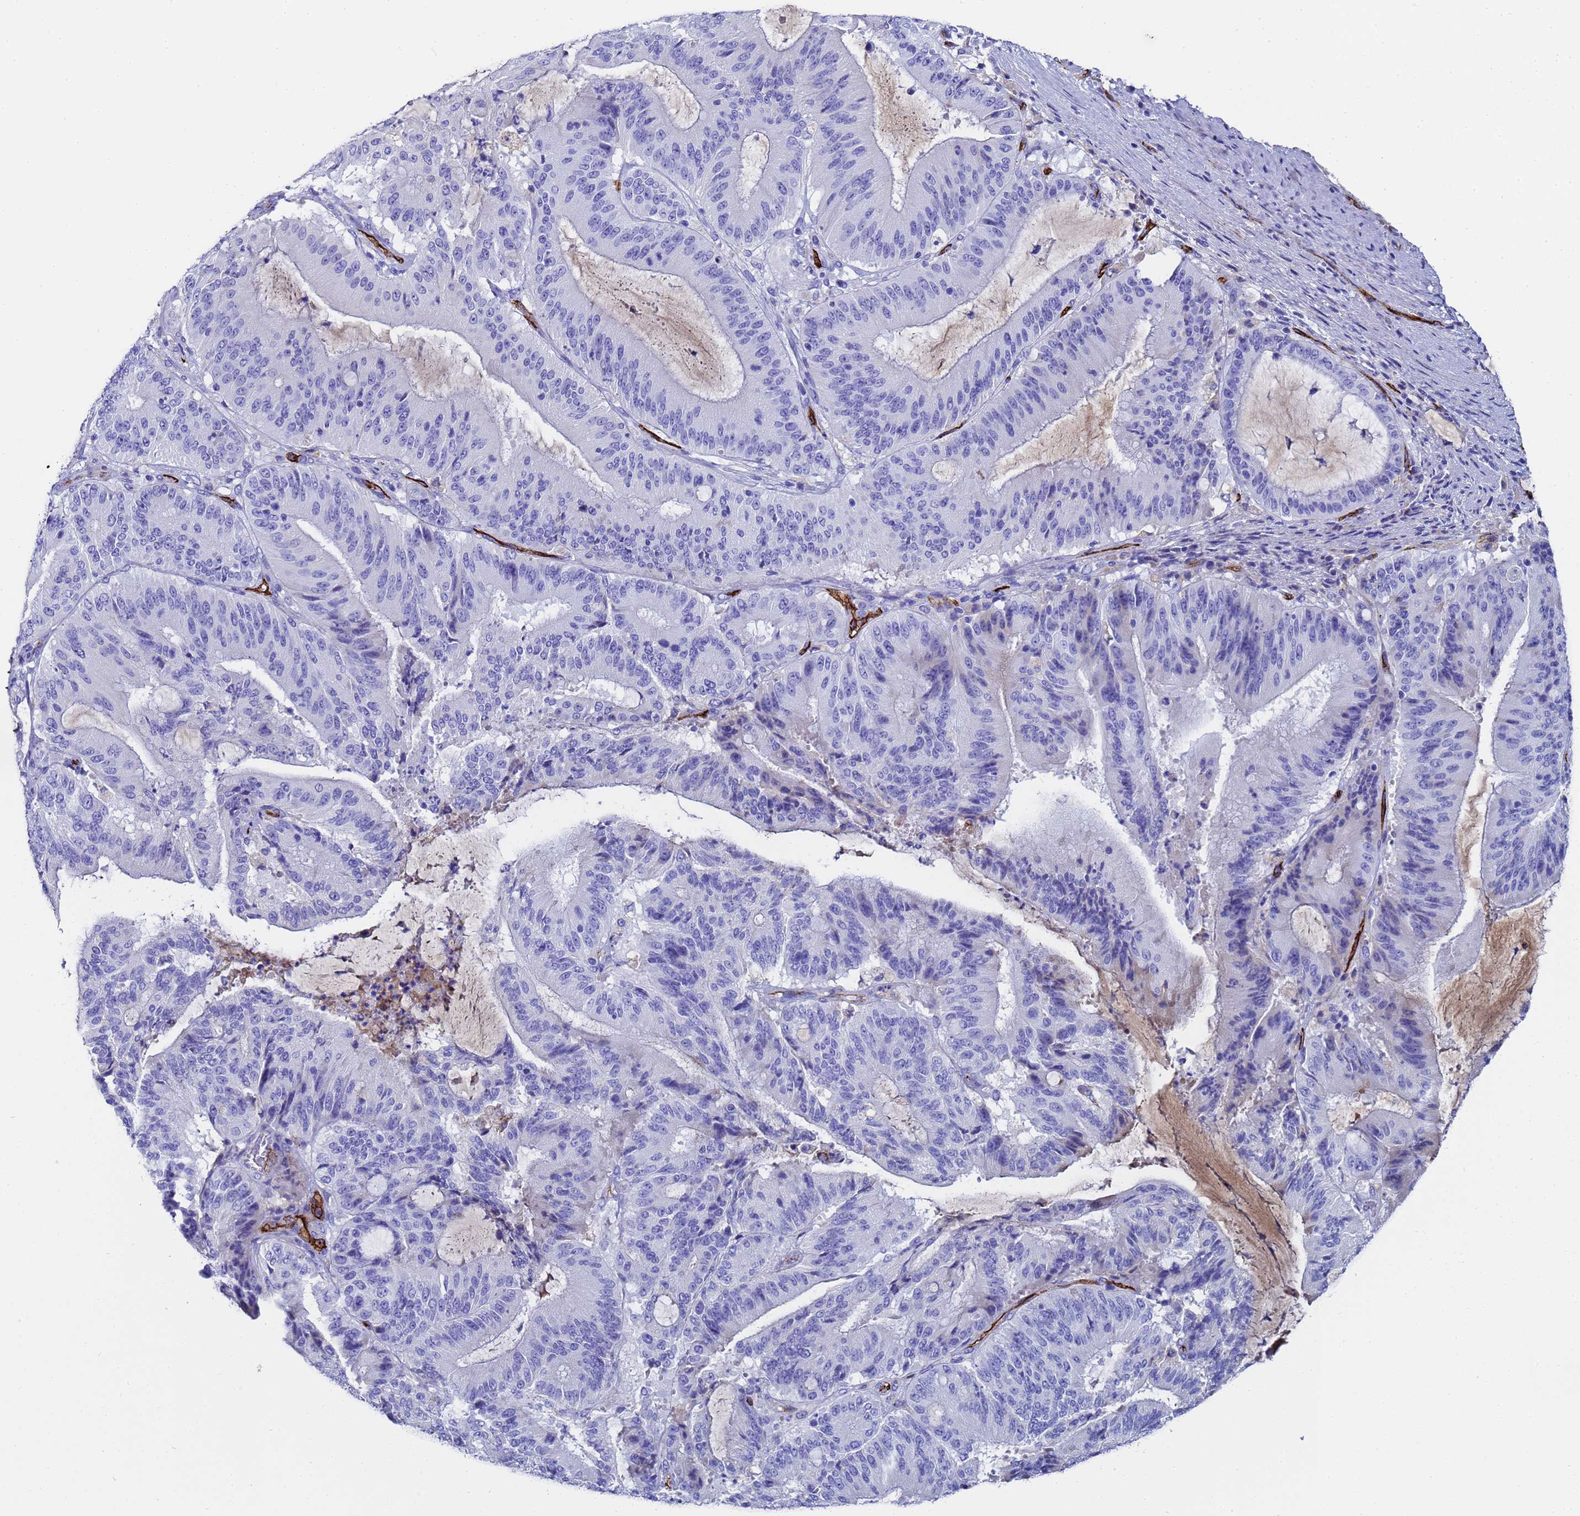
{"staining": {"intensity": "negative", "quantity": "none", "location": "none"}, "tissue": "liver cancer", "cell_type": "Tumor cells", "image_type": "cancer", "snomed": [{"axis": "morphology", "description": "Normal tissue, NOS"}, {"axis": "morphology", "description": "Cholangiocarcinoma"}, {"axis": "topography", "description": "Liver"}, {"axis": "topography", "description": "Peripheral nerve tissue"}], "caption": "Tumor cells show no significant protein positivity in liver cancer. (Brightfield microscopy of DAB immunohistochemistry (IHC) at high magnification).", "gene": "ADIPOQ", "patient": {"sex": "female", "age": 73}}